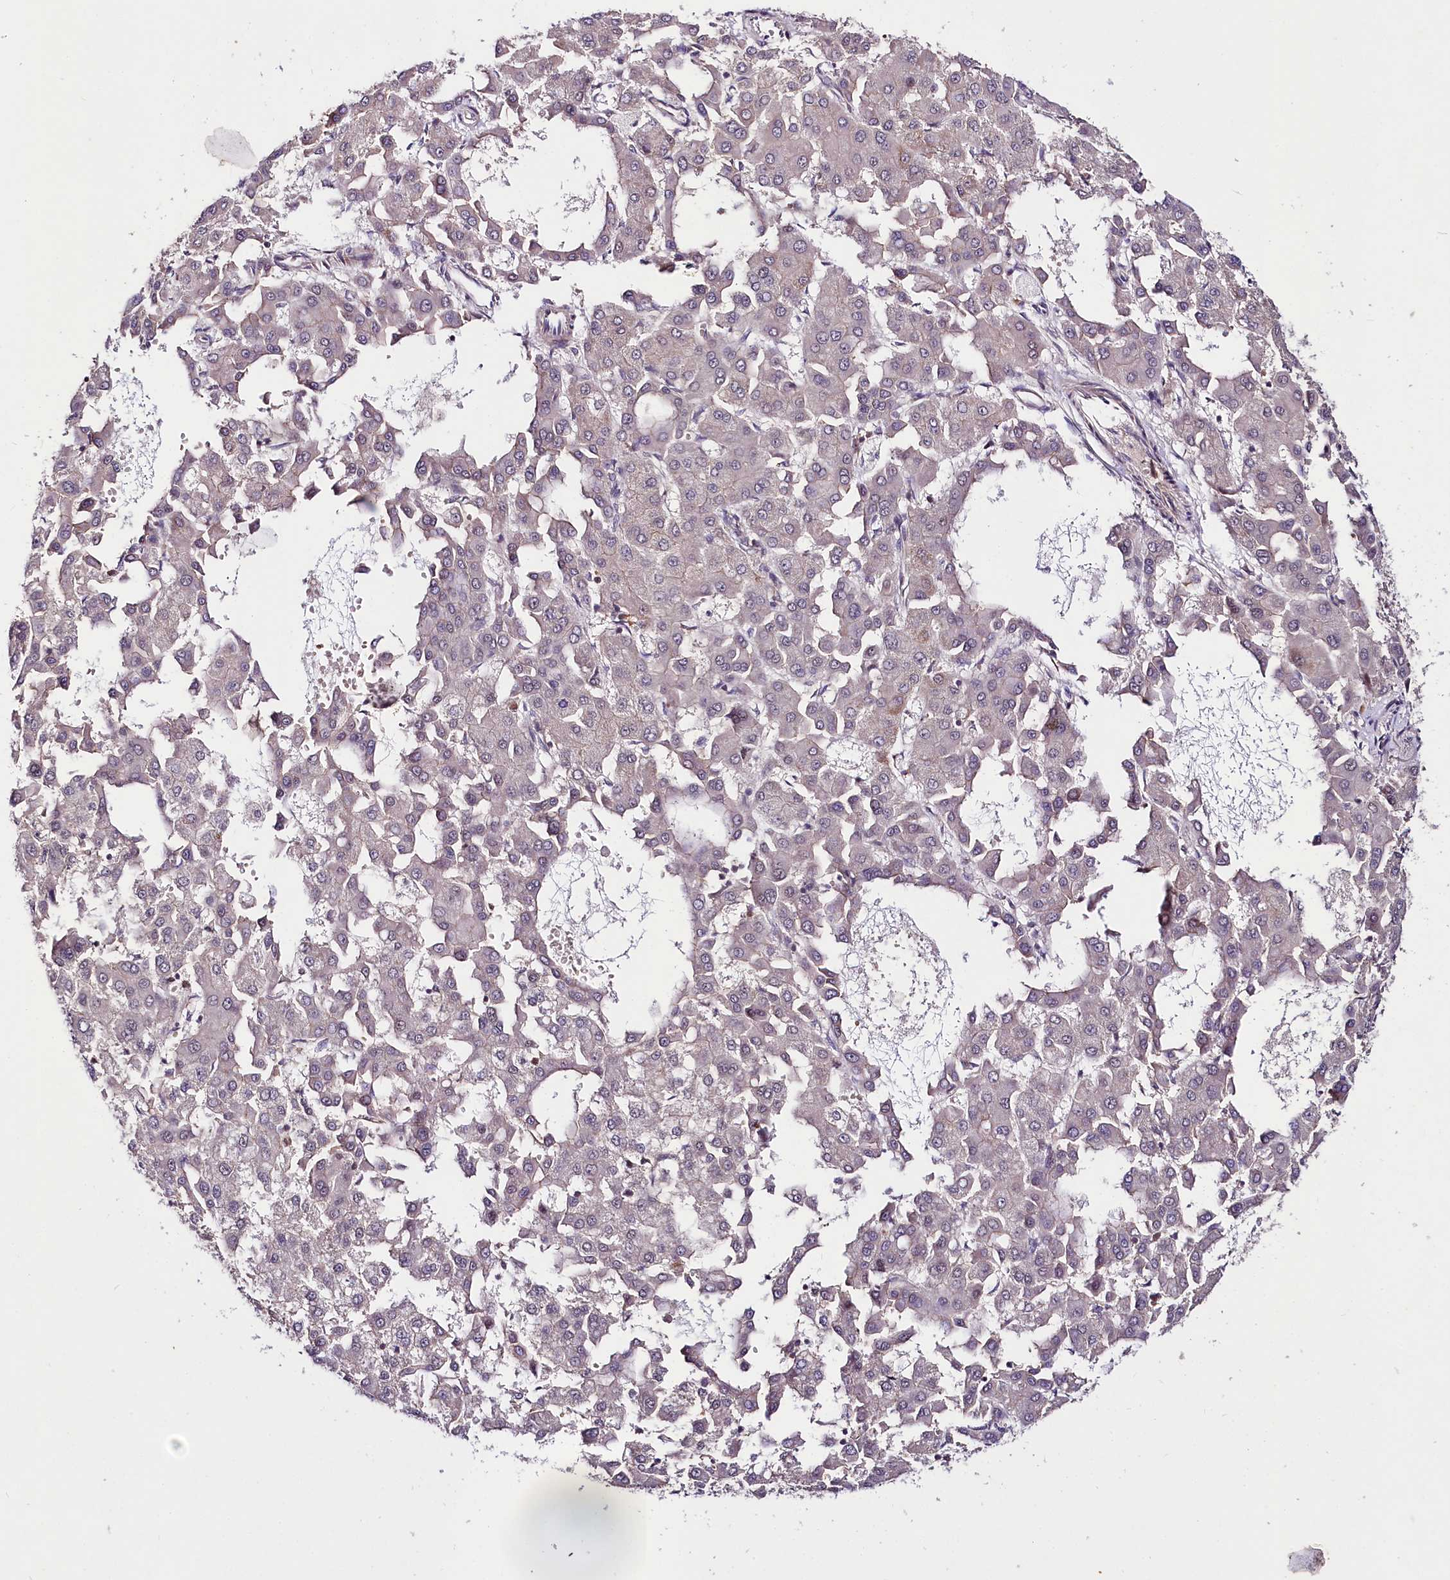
{"staining": {"intensity": "negative", "quantity": "none", "location": "none"}, "tissue": "liver cancer", "cell_type": "Tumor cells", "image_type": "cancer", "snomed": [{"axis": "morphology", "description": "Carcinoma, Hepatocellular, NOS"}, {"axis": "topography", "description": "Liver"}], "caption": "Tumor cells show no significant expression in liver cancer. (Brightfield microscopy of DAB immunohistochemistry (IHC) at high magnification).", "gene": "TAFAZZIN", "patient": {"sex": "male", "age": 47}}